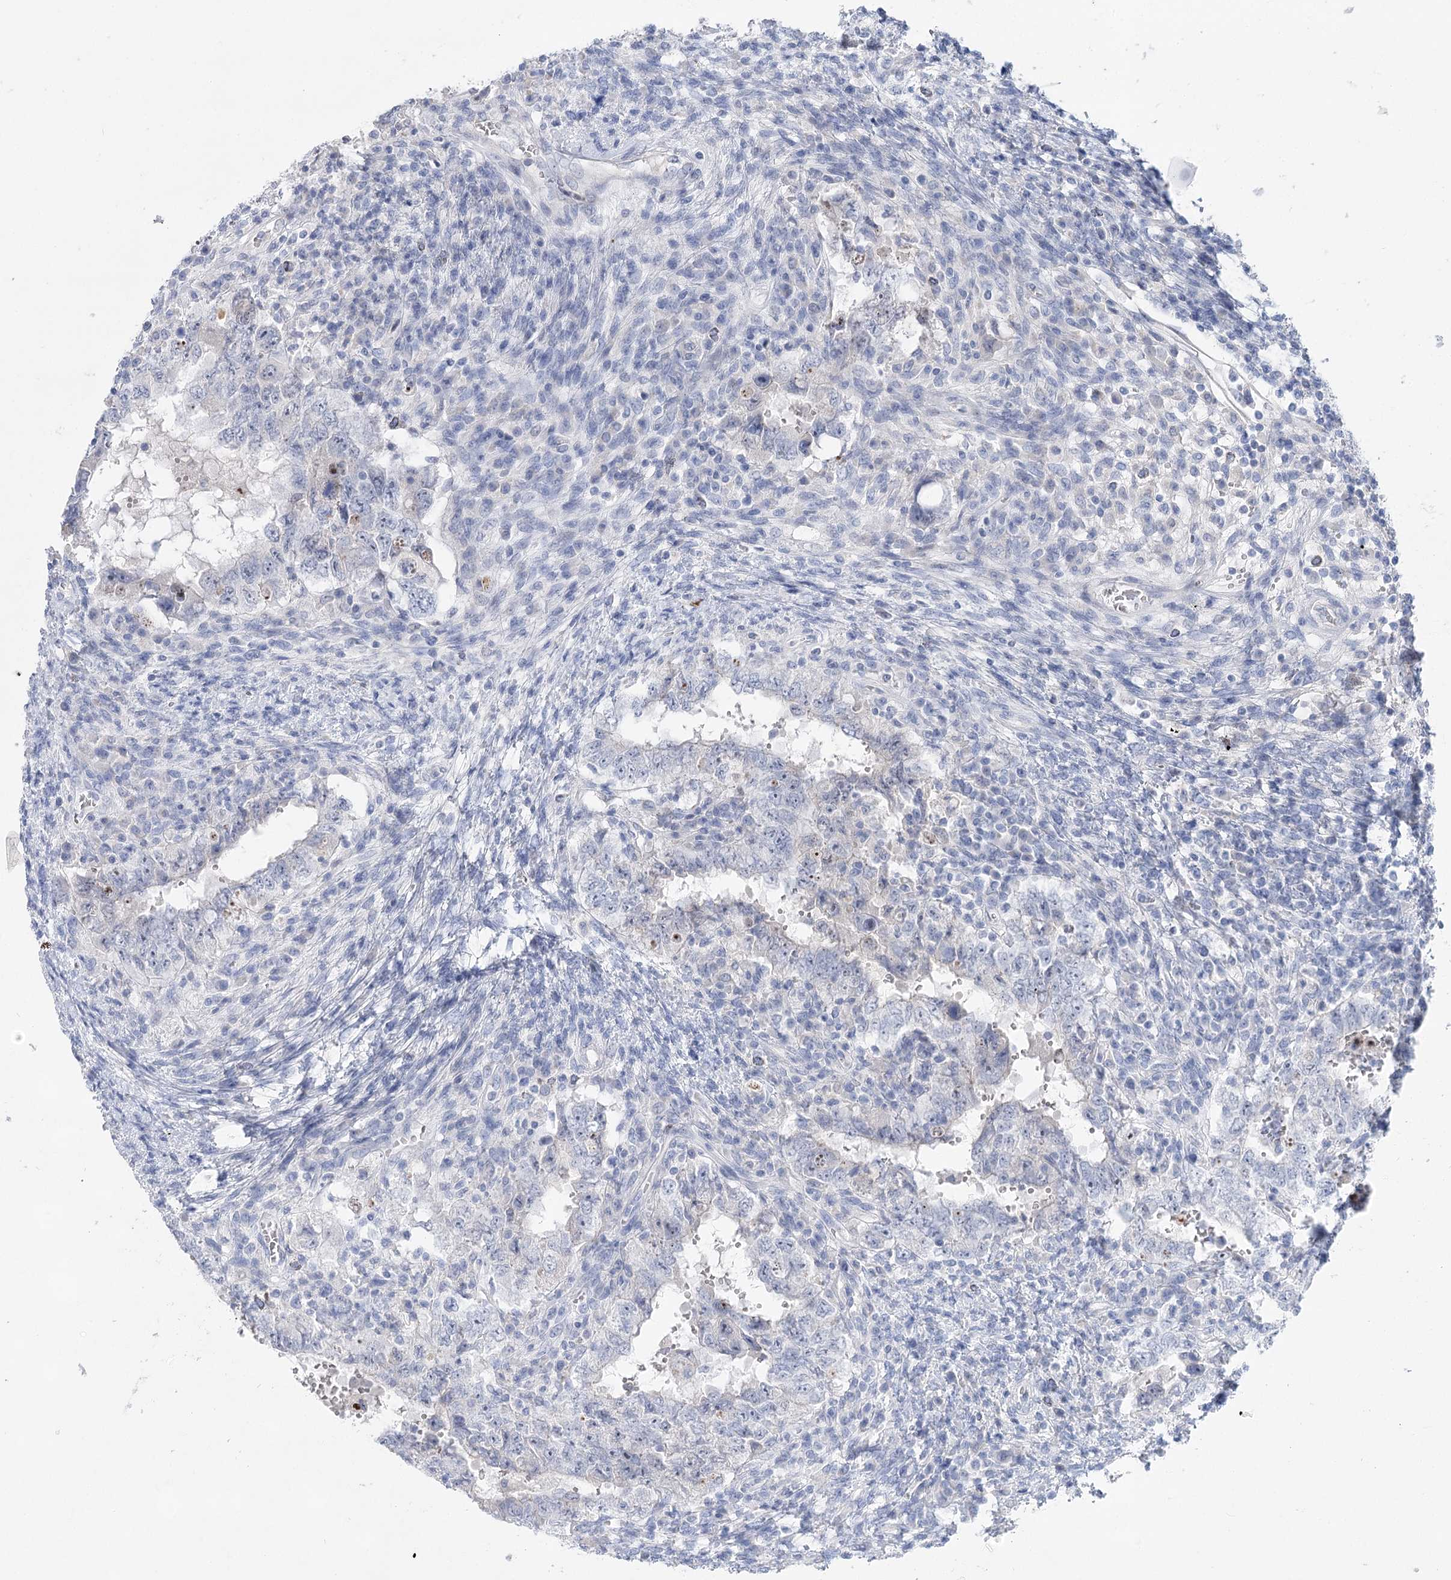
{"staining": {"intensity": "negative", "quantity": "none", "location": "none"}, "tissue": "testis cancer", "cell_type": "Tumor cells", "image_type": "cancer", "snomed": [{"axis": "morphology", "description": "Carcinoma, Embryonal, NOS"}, {"axis": "topography", "description": "Testis"}], "caption": "DAB immunohistochemical staining of testis cancer (embryonal carcinoma) exhibits no significant positivity in tumor cells.", "gene": "WDR74", "patient": {"sex": "male", "age": 26}}